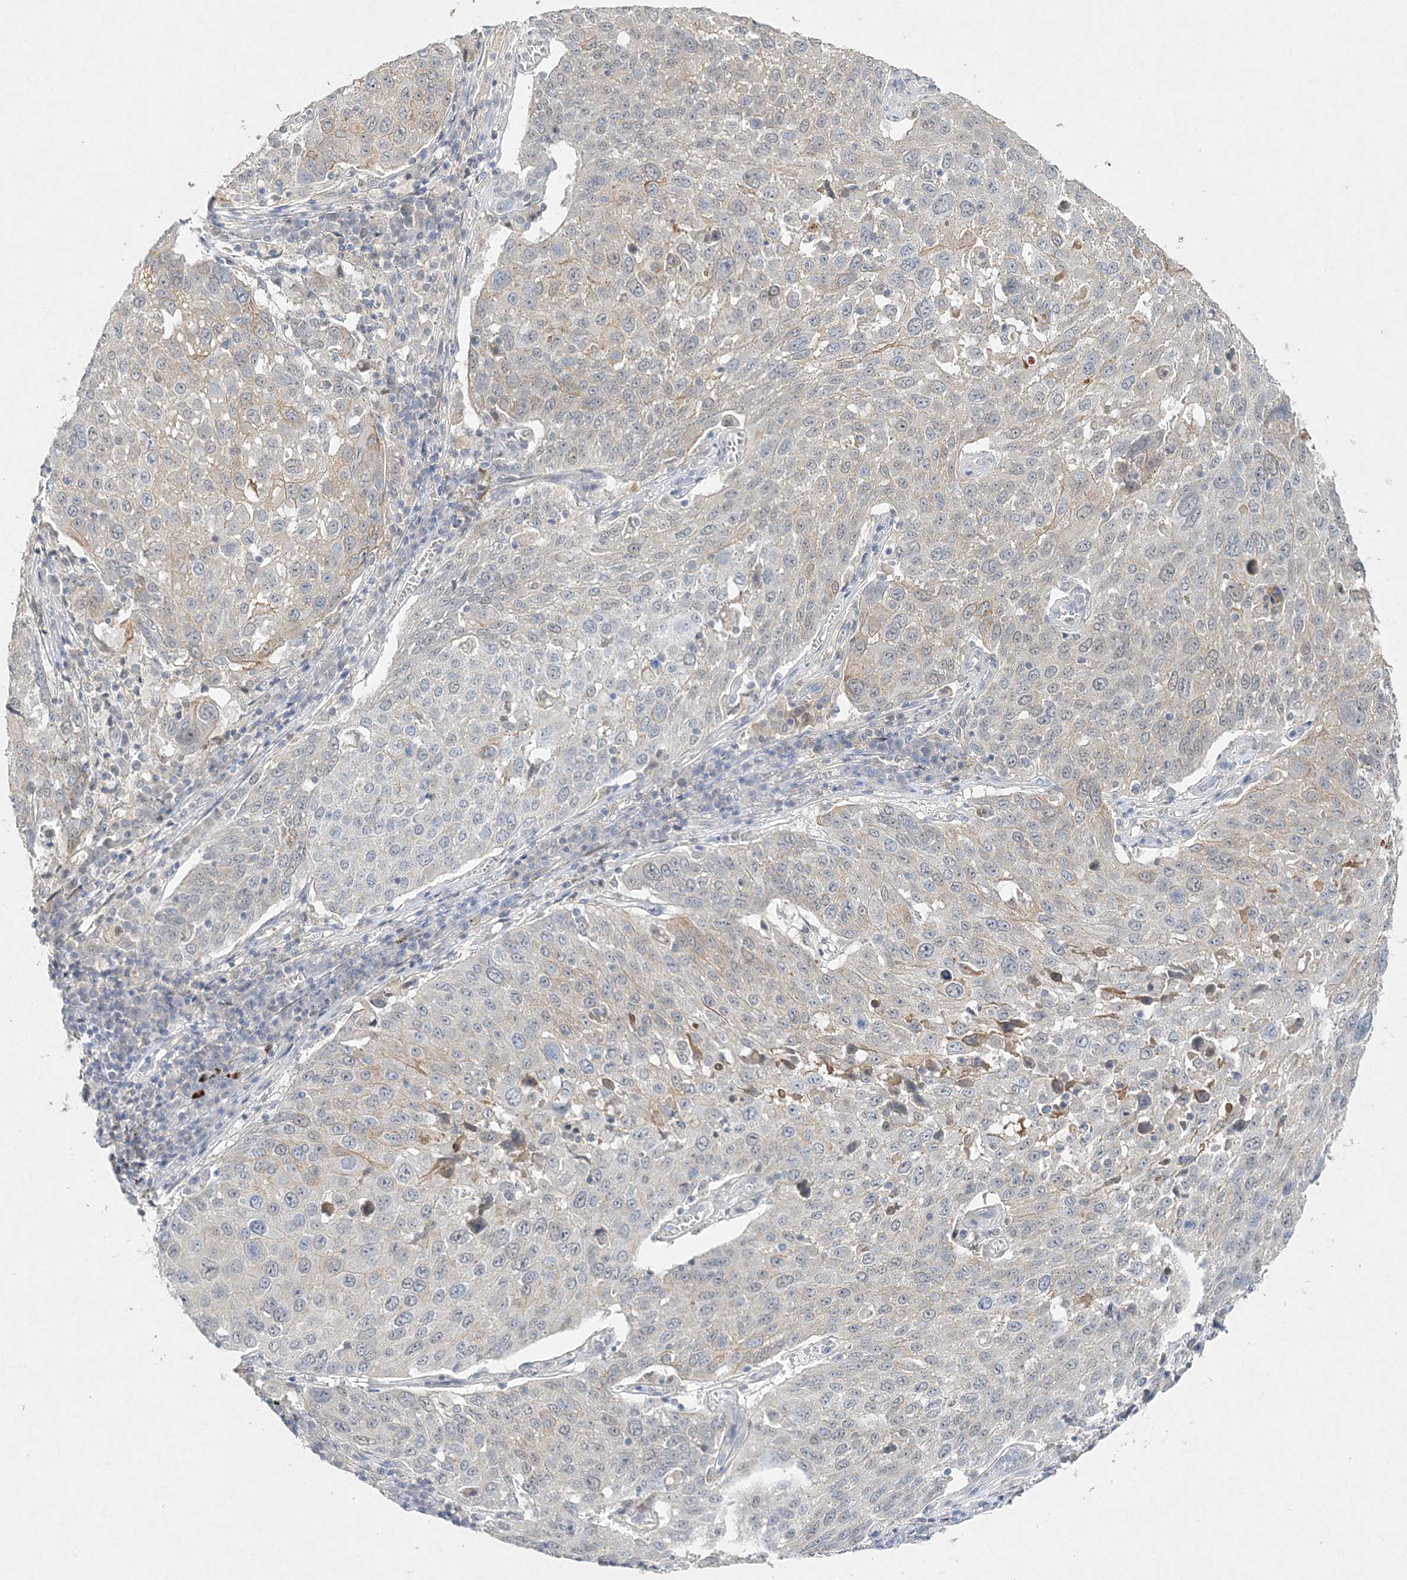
{"staining": {"intensity": "negative", "quantity": "none", "location": "none"}, "tissue": "lung cancer", "cell_type": "Tumor cells", "image_type": "cancer", "snomed": [{"axis": "morphology", "description": "Squamous cell carcinoma, NOS"}, {"axis": "topography", "description": "Lung"}], "caption": "This micrograph is of squamous cell carcinoma (lung) stained with immunohistochemistry to label a protein in brown with the nuclei are counter-stained blue. There is no positivity in tumor cells. (DAB (3,3'-diaminobenzidine) IHC visualized using brightfield microscopy, high magnification).", "gene": "MAT2B", "patient": {"sex": "male", "age": 65}}